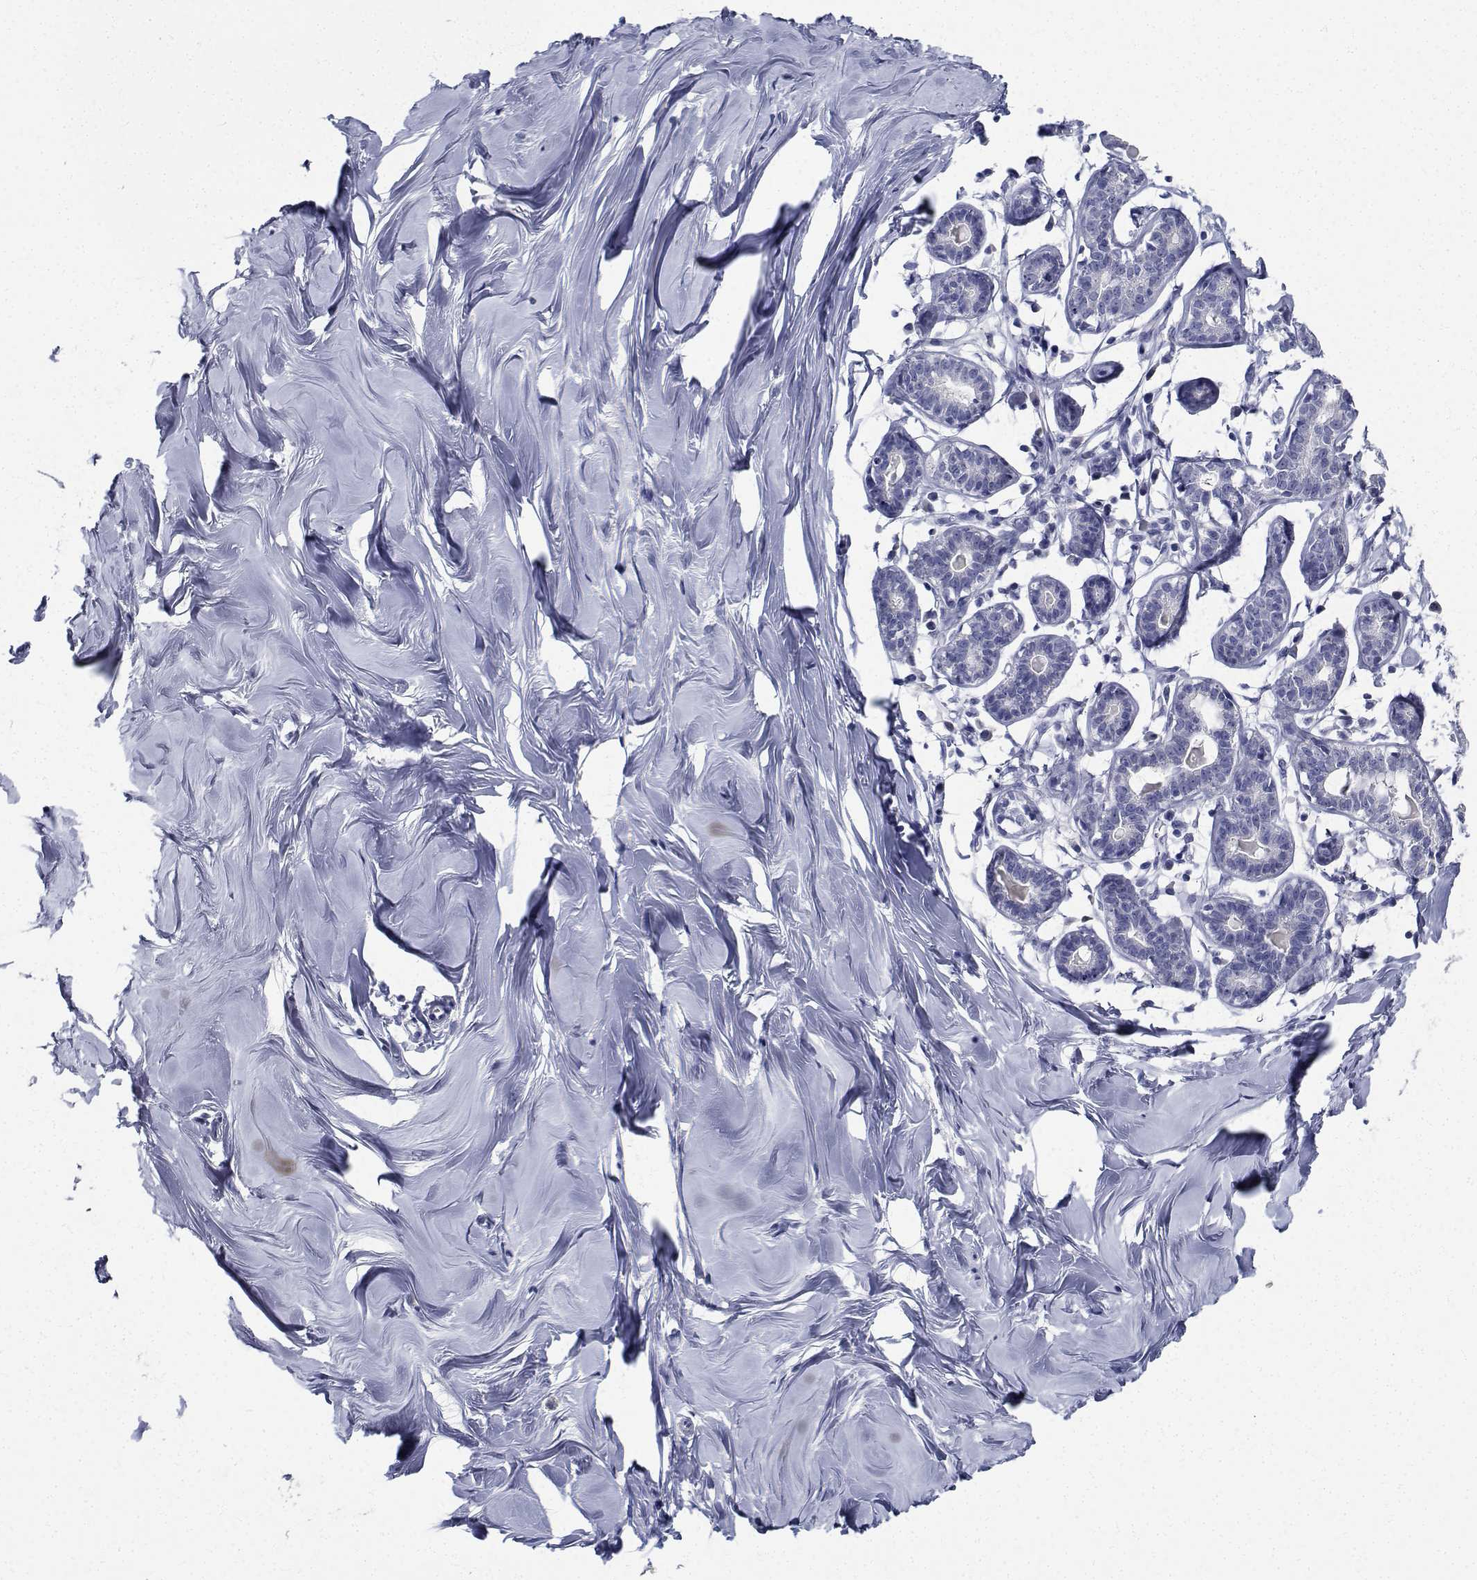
{"staining": {"intensity": "negative", "quantity": "none", "location": "none"}, "tissue": "breast", "cell_type": "Adipocytes", "image_type": "normal", "snomed": [{"axis": "morphology", "description": "Normal tissue, NOS"}, {"axis": "topography", "description": "Breast"}], "caption": "Immunohistochemical staining of benign human breast reveals no significant expression in adipocytes. (Stains: DAB (3,3'-diaminobenzidine) immunohistochemistry (IHC) with hematoxylin counter stain, Microscopy: brightfield microscopy at high magnification).", "gene": "PLXNA4", "patient": {"sex": "female", "age": 27}}